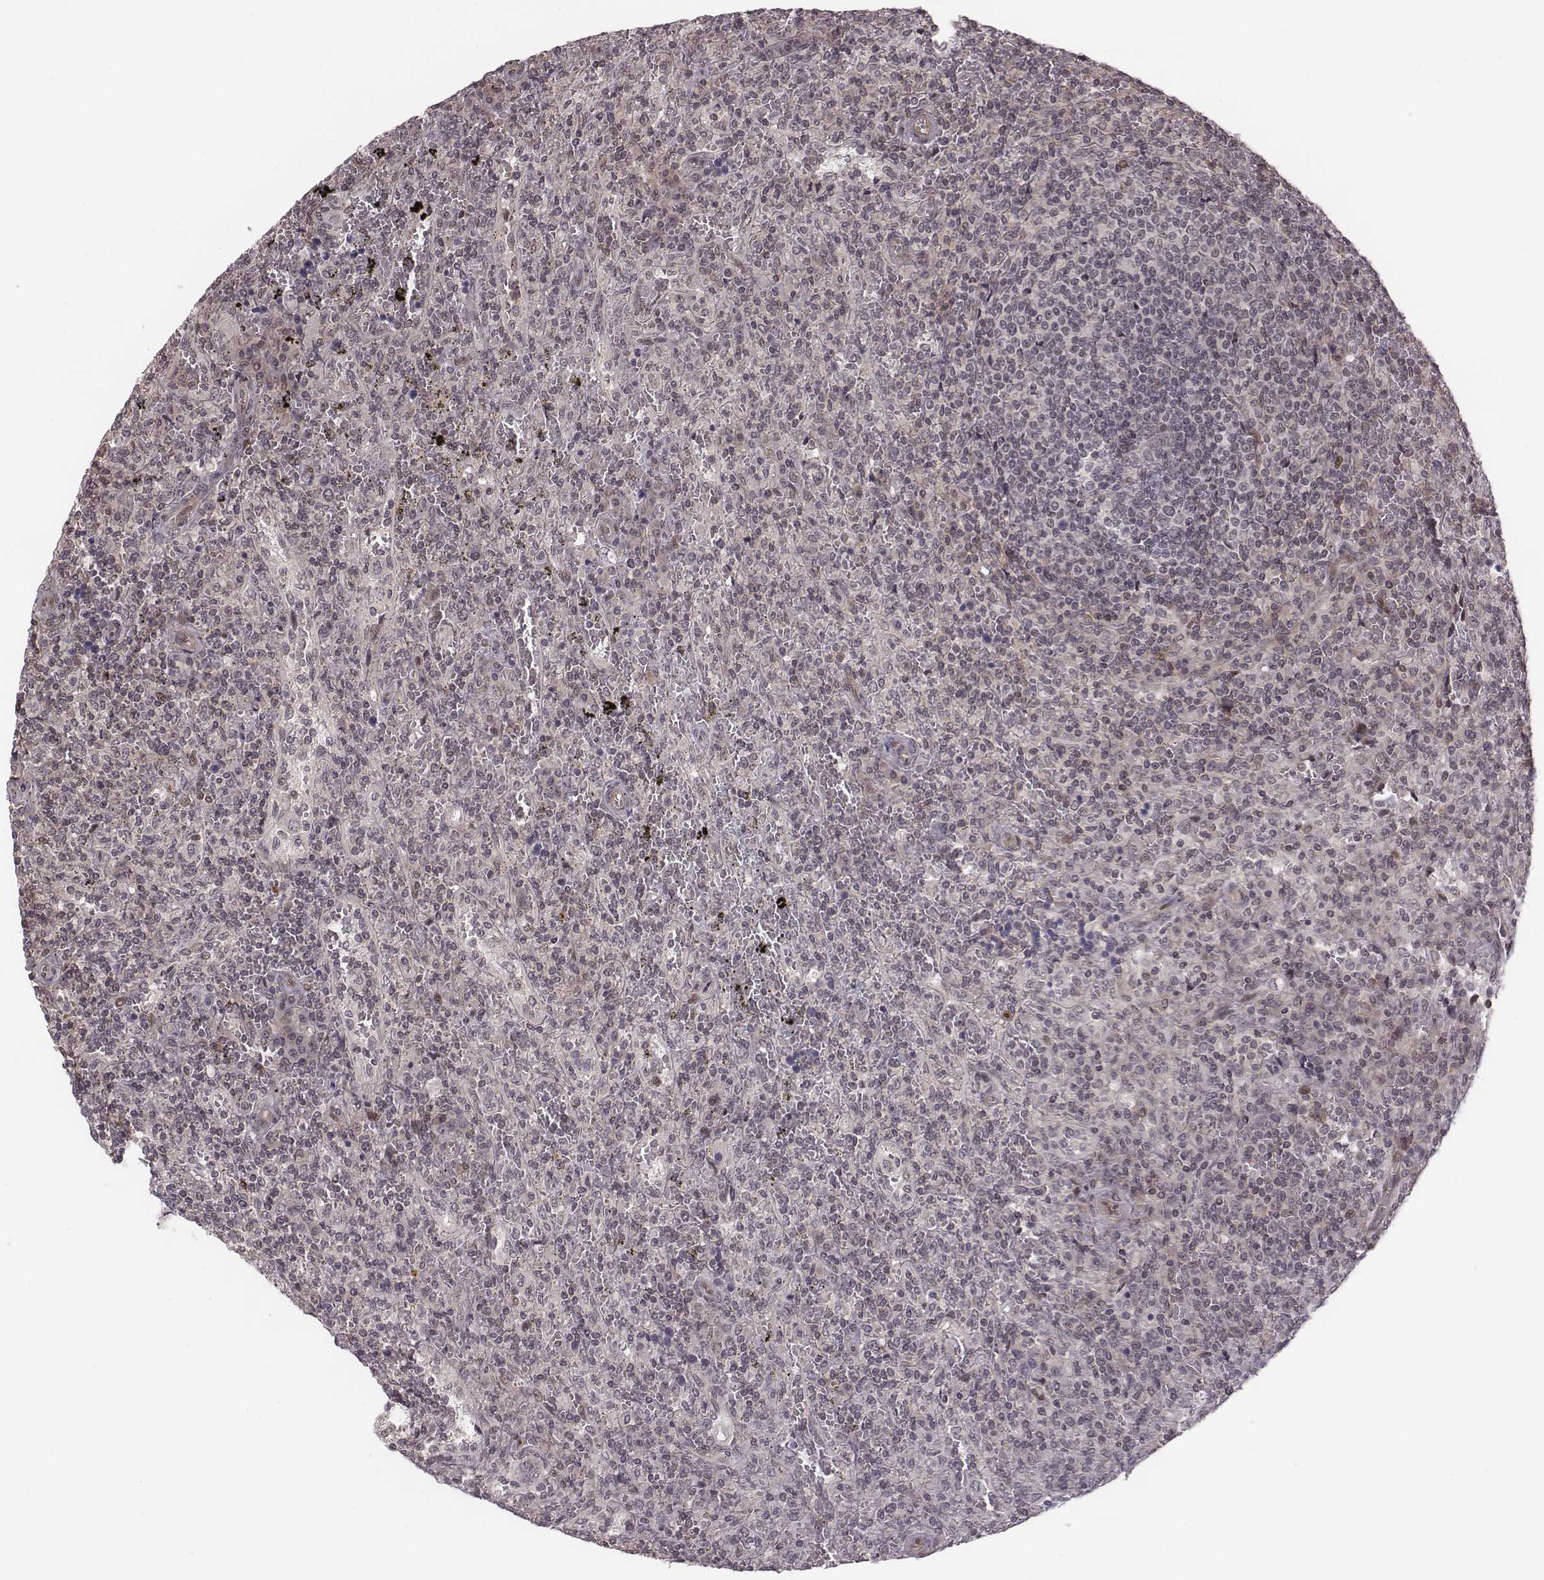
{"staining": {"intensity": "negative", "quantity": "none", "location": "none"}, "tissue": "lymphoma", "cell_type": "Tumor cells", "image_type": "cancer", "snomed": [{"axis": "morphology", "description": "Malignant lymphoma, non-Hodgkin's type, Low grade"}, {"axis": "topography", "description": "Spleen"}], "caption": "IHC image of lymphoma stained for a protein (brown), which demonstrates no staining in tumor cells.", "gene": "RPL3", "patient": {"sex": "male", "age": 62}}